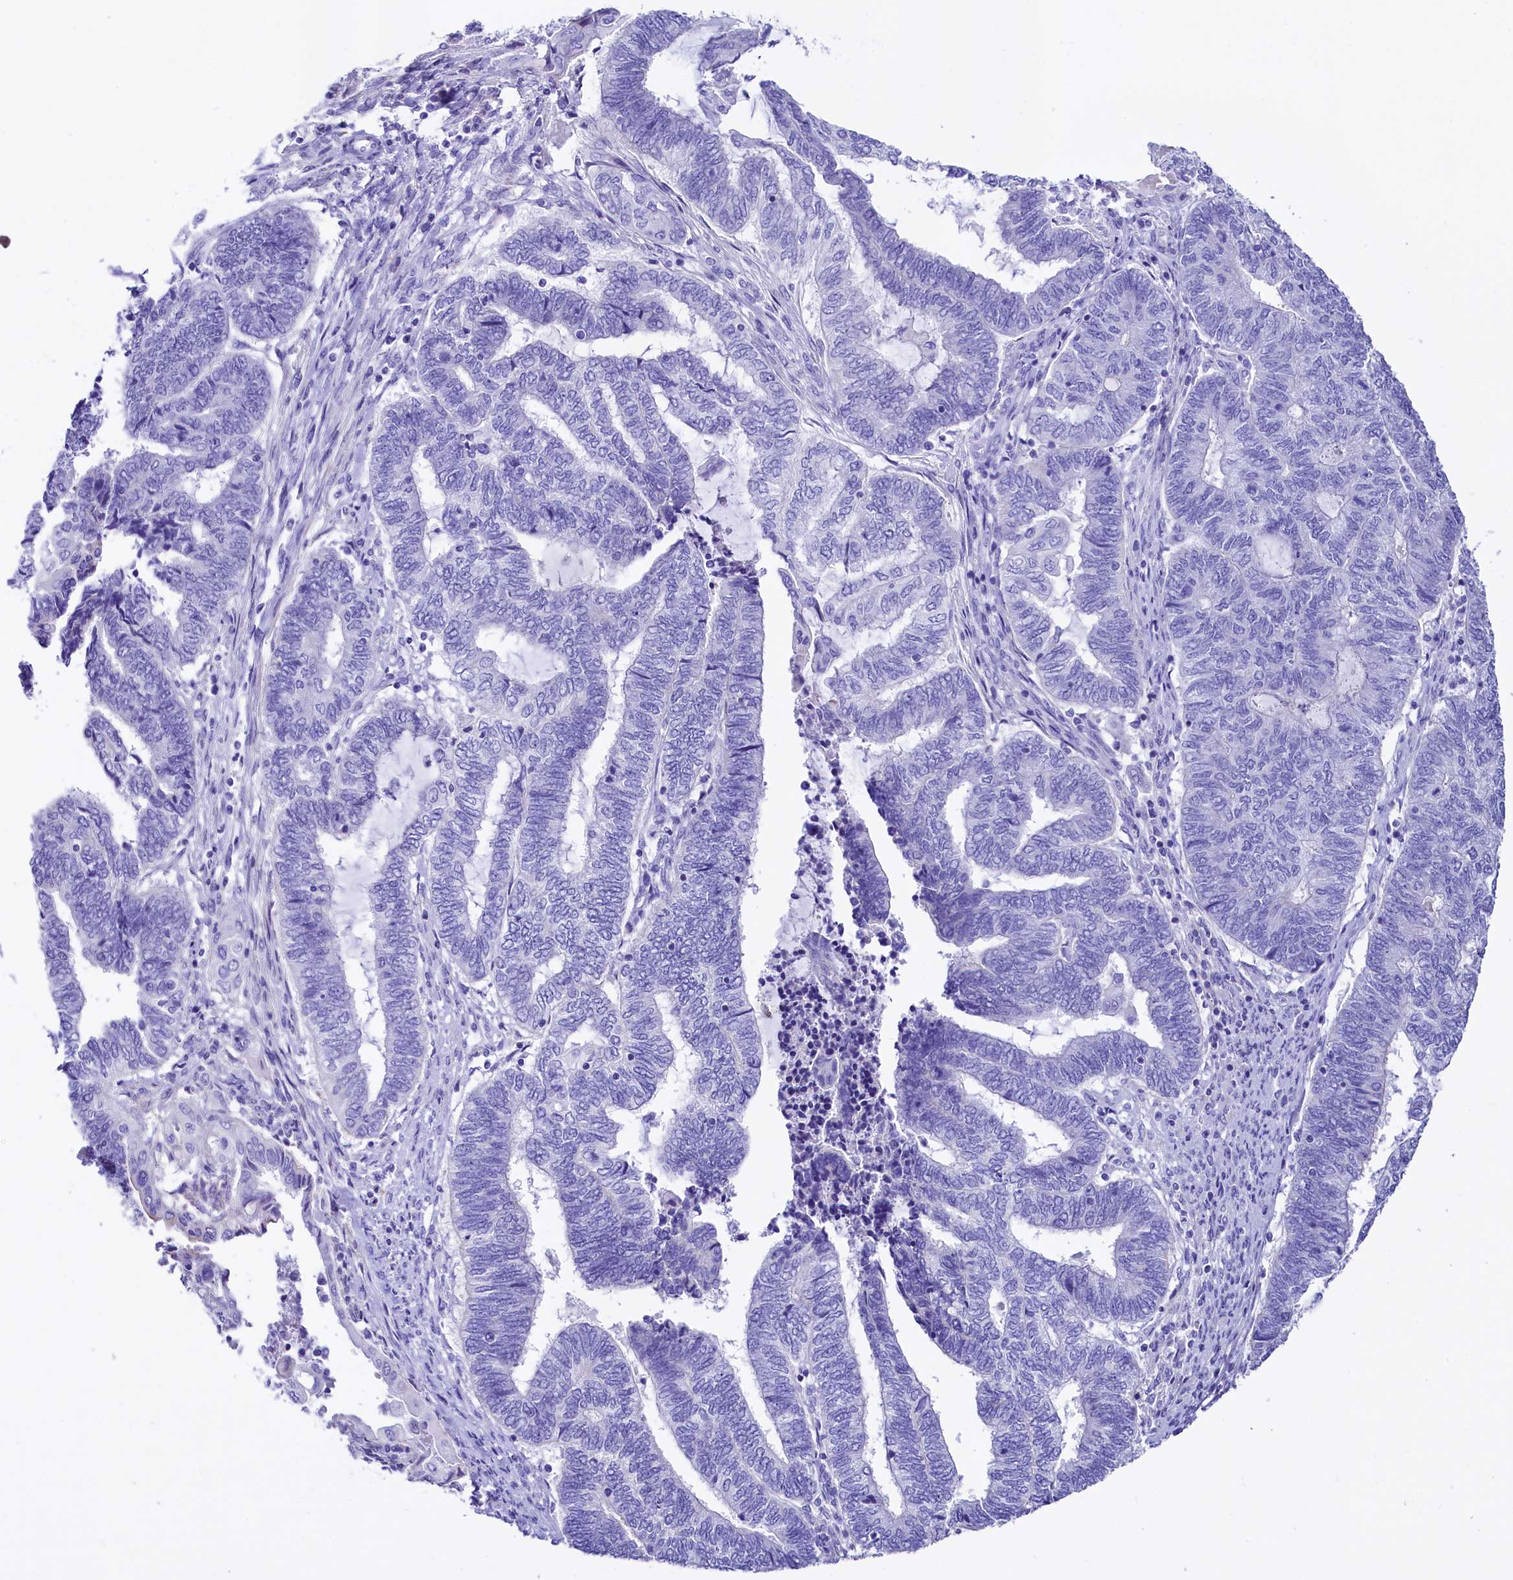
{"staining": {"intensity": "negative", "quantity": "none", "location": "none"}, "tissue": "endometrial cancer", "cell_type": "Tumor cells", "image_type": "cancer", "snomed": [{"axis": "morphology", "description": "Adenocarcinoma, NOS"}, {"axis": "topography", "description": "Uterus"}, {"axis": "topography", "description": "Endometrium"}], "caption": "Immunohistochemistry (IHC) histopathology image of neoplastic tissue: endometrial cancer stained with DAB (3,3'-diaminobenzidine) exhibits no significant protein positivity in tumor cells.", "gene": "RBP3", "patient": {"sex": "female", "age": 70}}